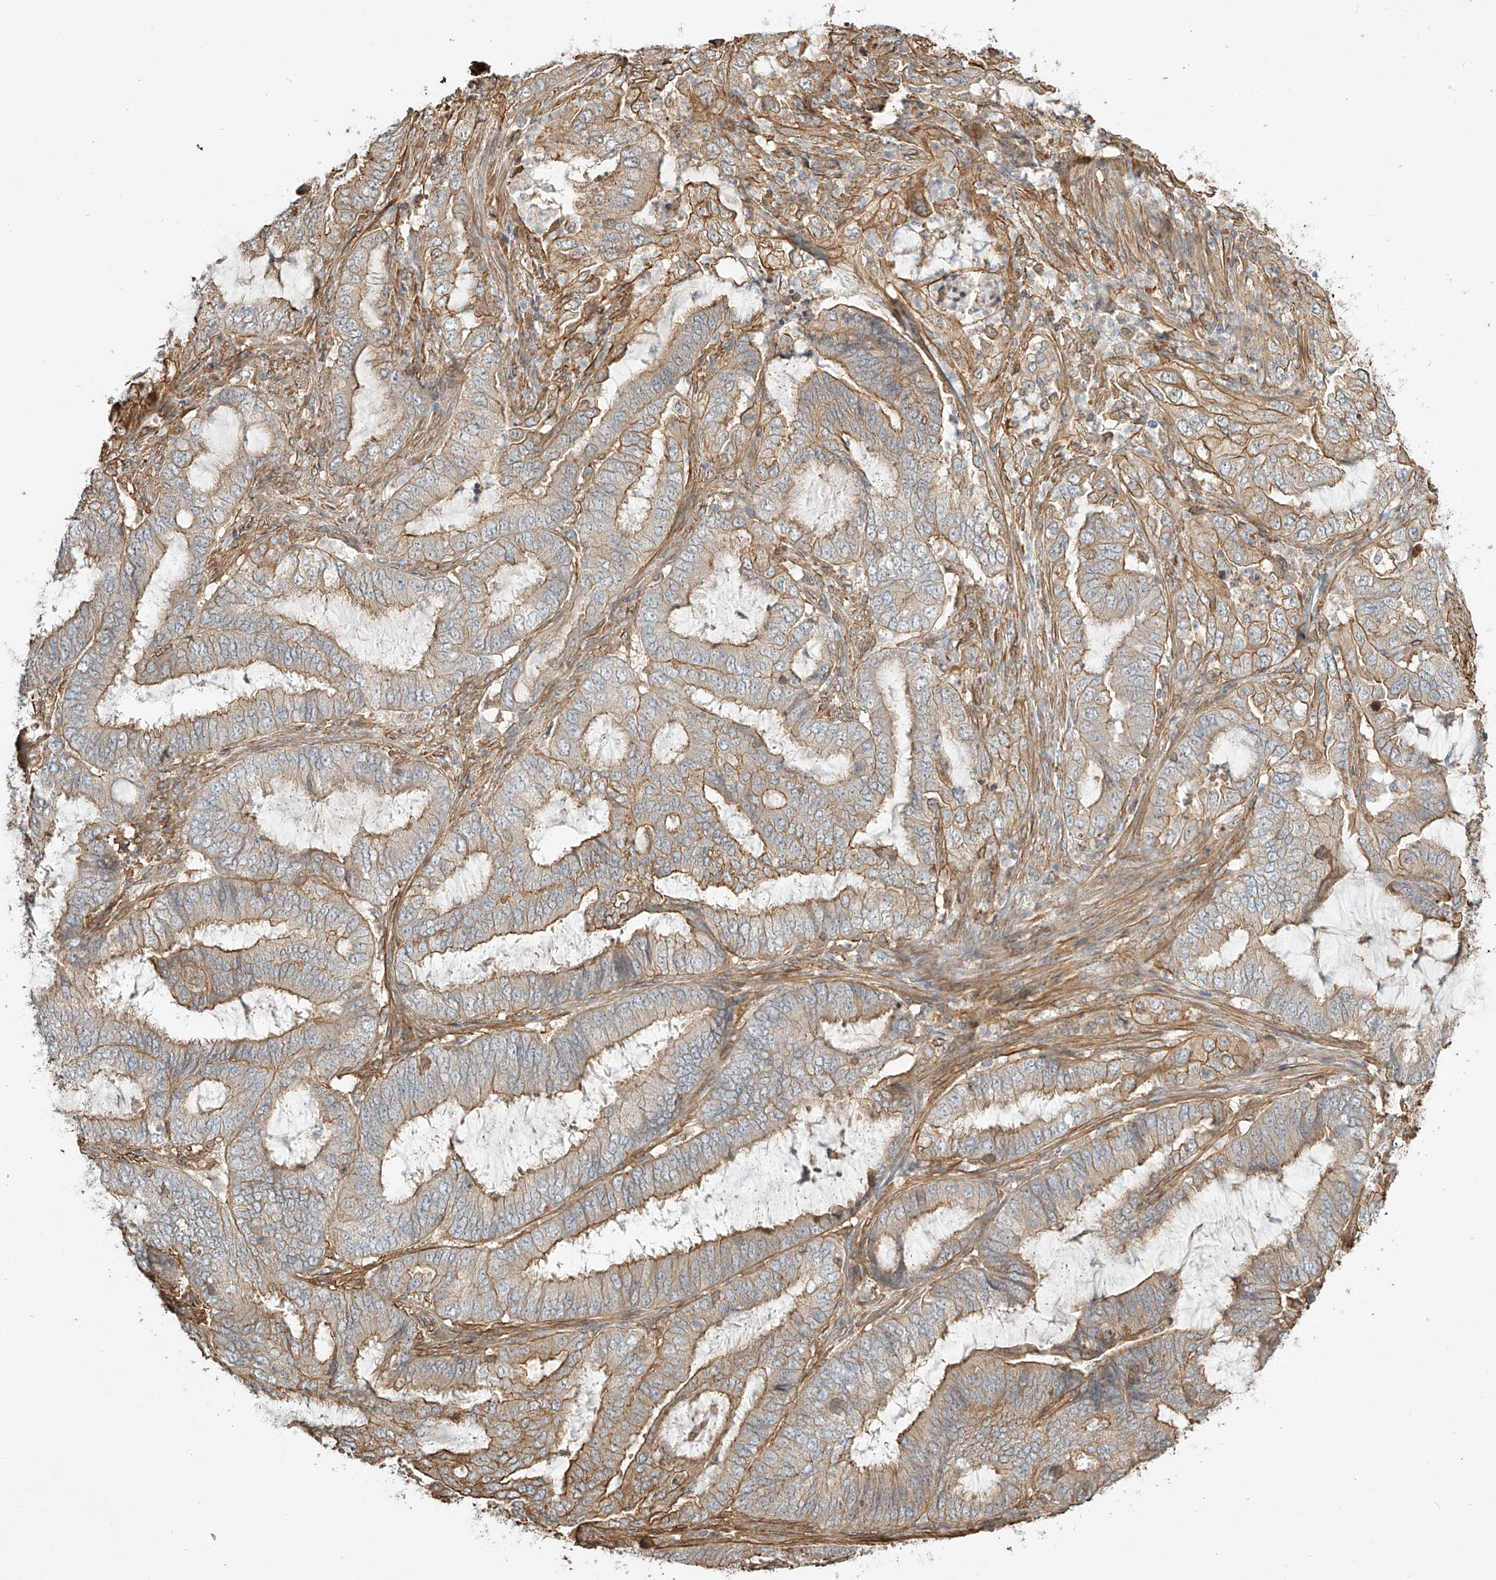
{"staining": {"intensity": "moderate", "quantity": "25%-75%", "location": "cytoplasmic/membranous"}, "tissue": "endometrial cancer", "cell_type": "Tumor cells", "image_type": "cancer", "snomed": [{"axis": "morphology", "description": "Adenocarcinoma, NOS"}, {"axis": "topography", "description": "Endometrium"}], "caption": "Moderate cytoplasmic/membranous staining for a protein is present in about 25%-75% of tumor cells of endometrial cancer (adenocarcinoma) using IHC.", "gene": "CSMD3", "patient": {"sex": "female", "age": 51}}